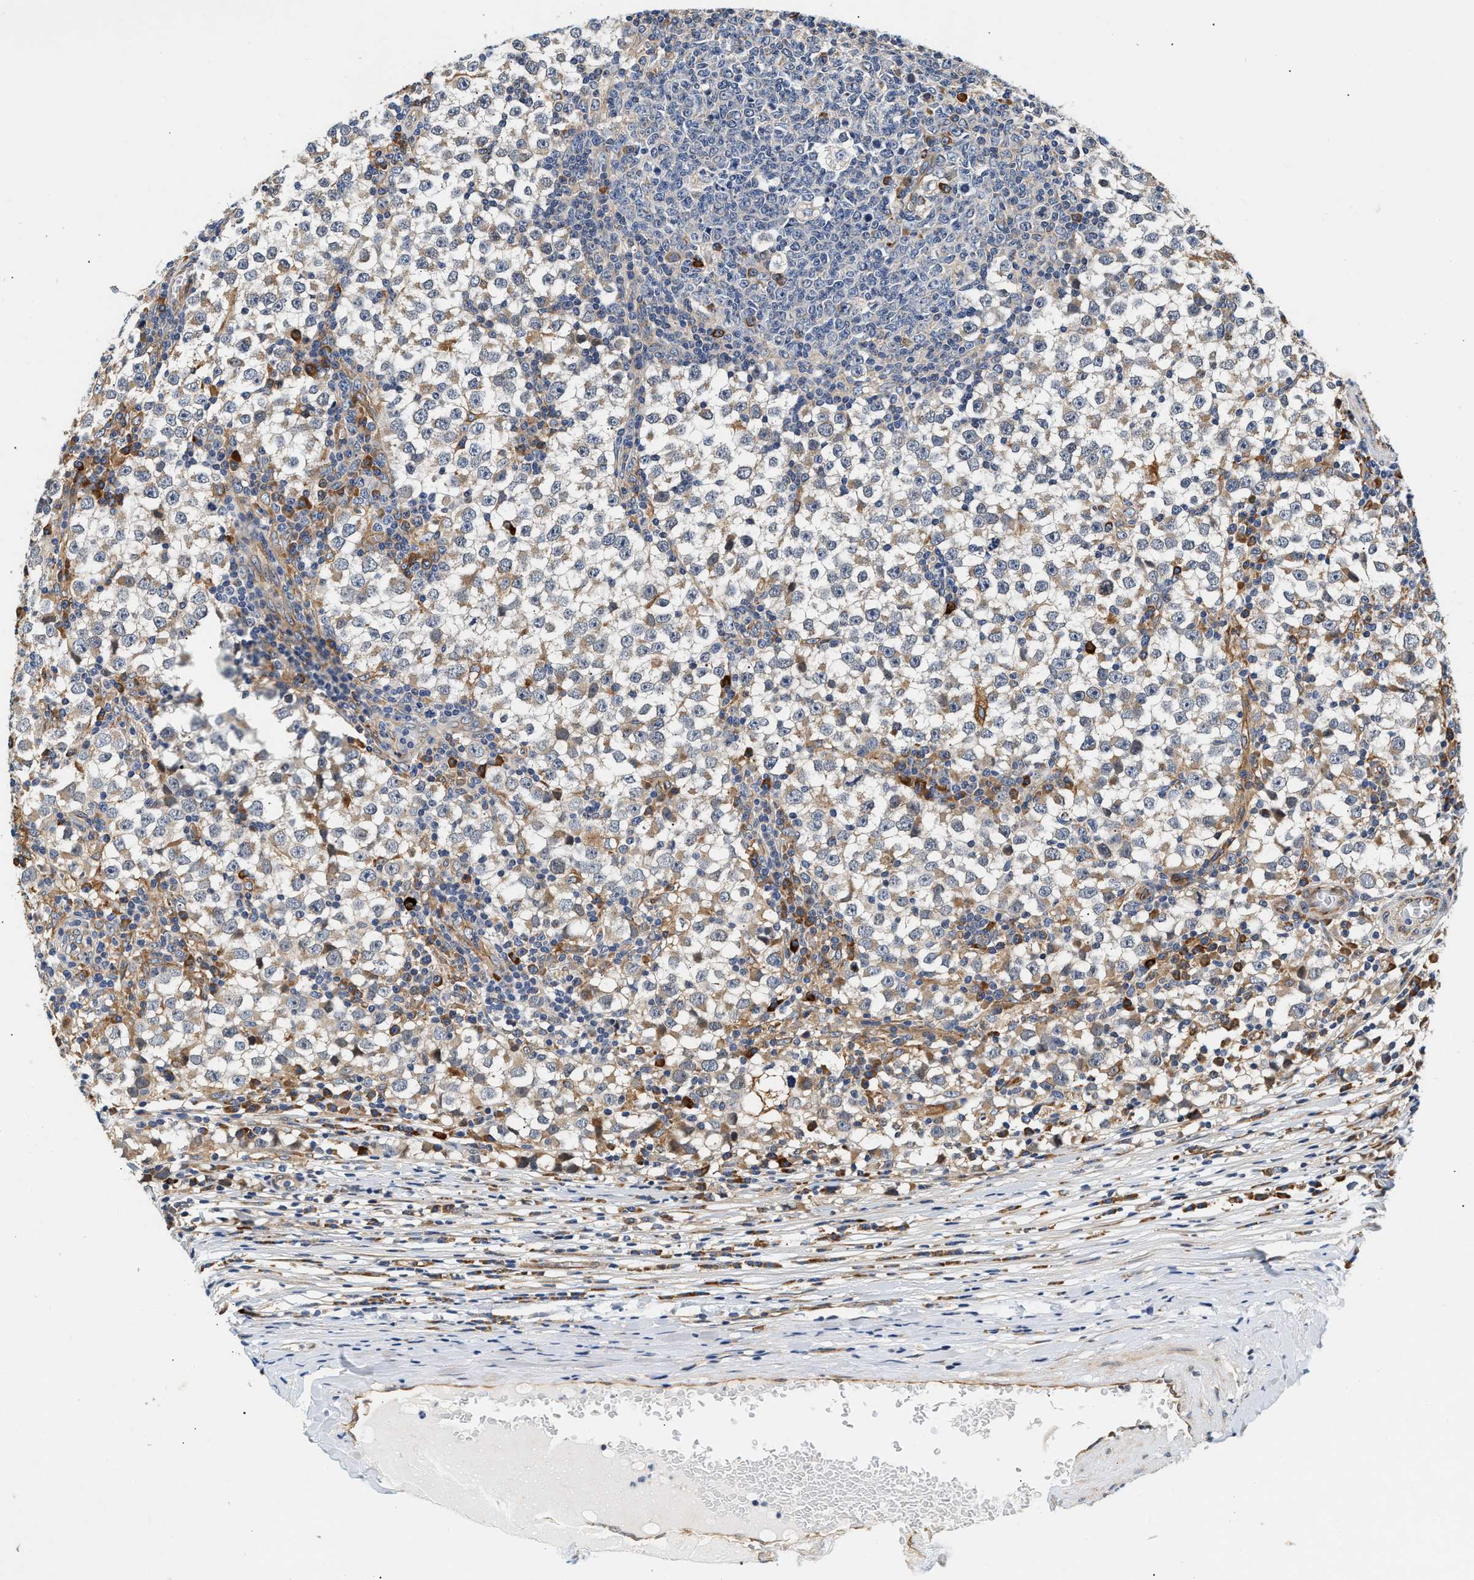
{"staining": {"intensity": "weak", "quantity": "<25%", "location": "cytoplasmic/membranous"}, "tissue": "testis cancer", "cell_type": "Tumor cells", "image_type": "cancer", "snomed": [{"axis": "morphology", "description": "Seminoma, NOS"}, {"axis": "topography", "description": "Testis"}], "caption": "There is no significant expression in tumor cells of testis cancer (seminoma).", "gene": "IFT74", "patient": {"sex": "male", "age": 65}}